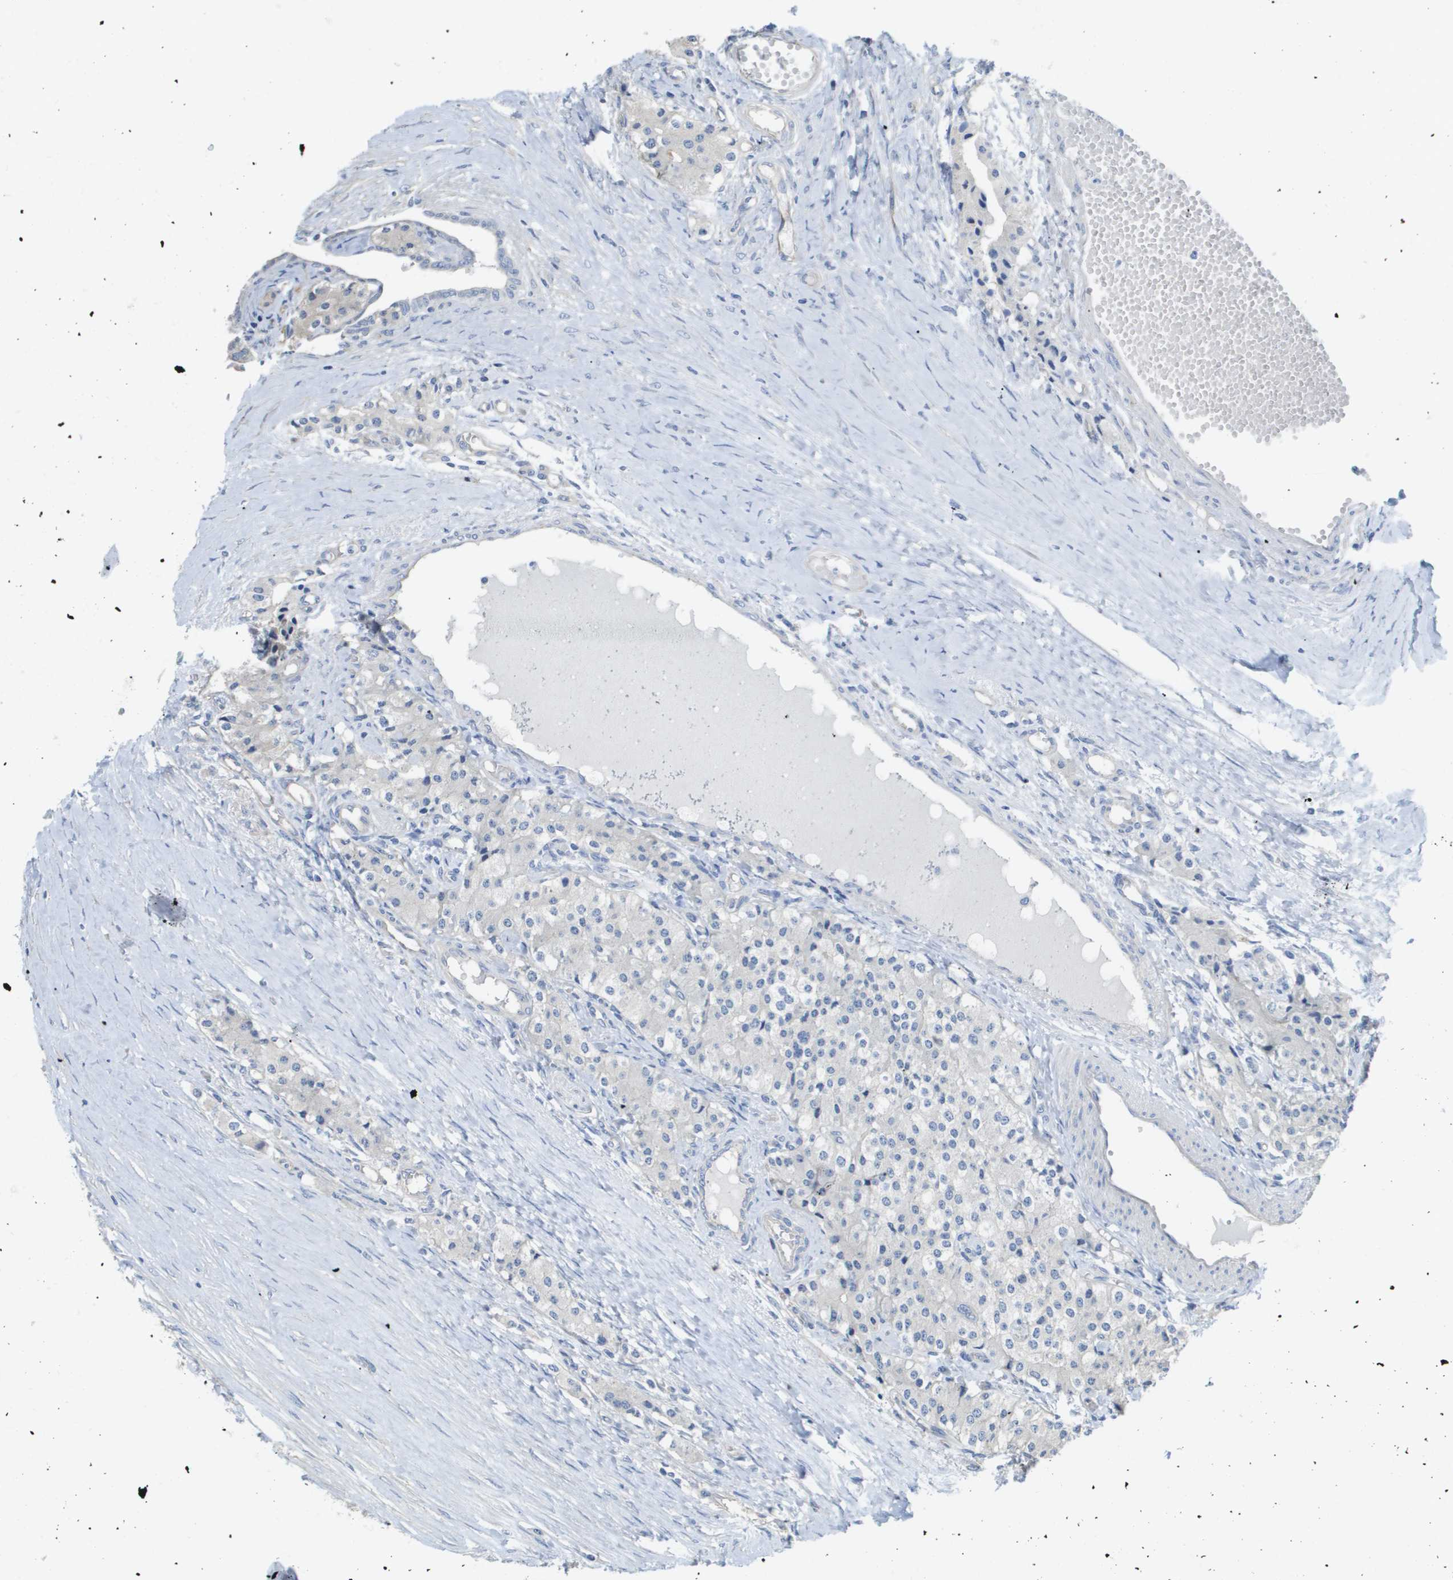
{"staining": {"intensity": "negative", "quantity": "none", "location": "none"}, "tissue": "carcinoid", "cell_type": "Tumor cells", "image_type": "cancer", "snomed": [{"axis": "morphology", "description": "Carcinoid, malignant, NOS"}, {"axis": "topography", "description": "Colon"}], "caption": "The micrograph displays no staining of tumor cells in malignant carcinoid. (Stains: DAB (3,3'-diaminobenzidine) IHC with hematoxylin counter stain, Microscopy: brightfield microscopy at high magnification).", "gene": "MYL3", "patient": {"sex": "female", "age": 52}}